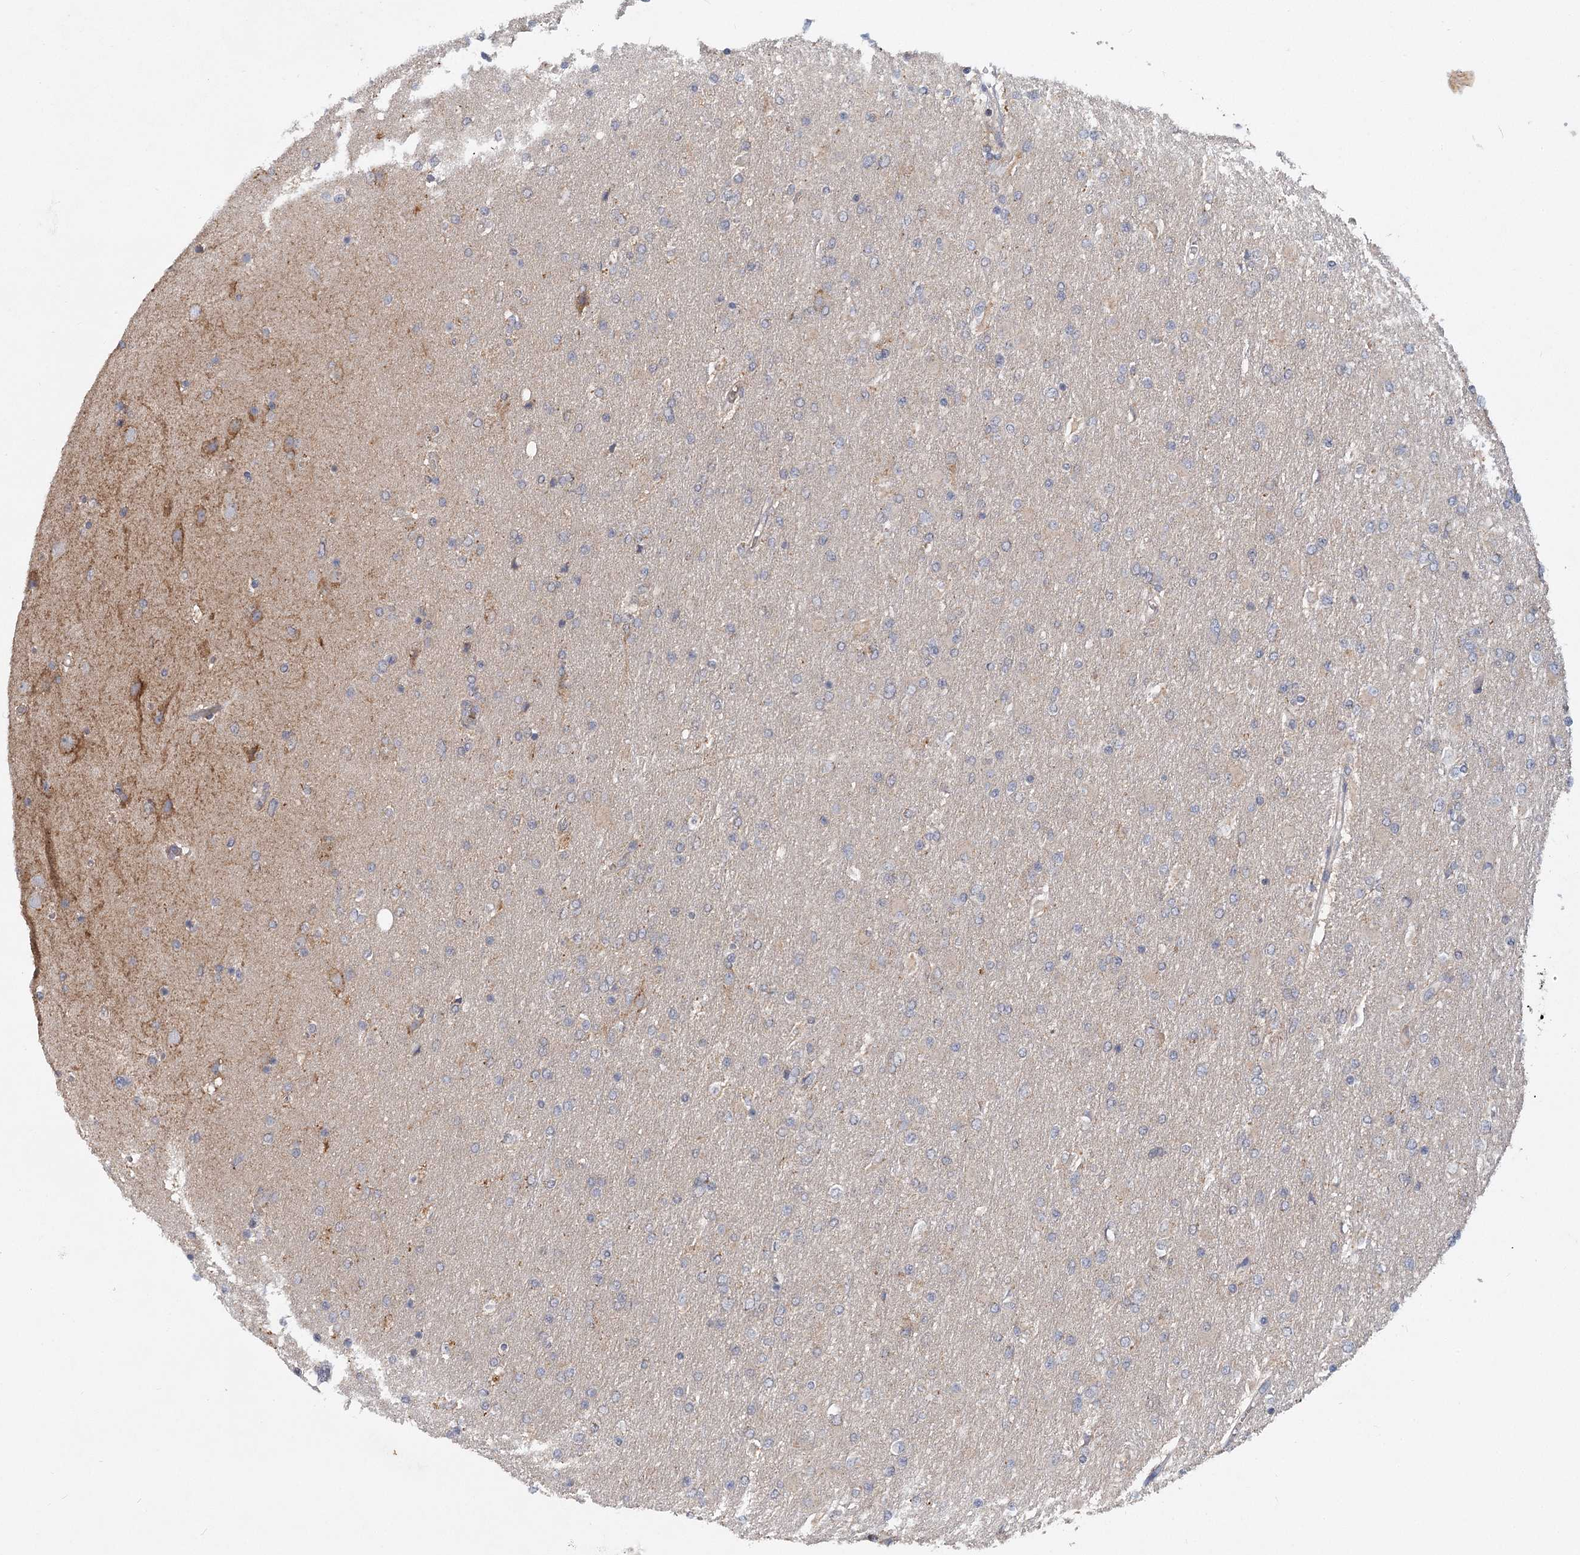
{"staining": {"intensity": "moderate", "quantity": "<25%", "location": "cytoplasmic/membranous"}, "tissue": "glioma", "cell_type": "Tumor cells", "image_type": "cancer", "snomed": [{"axis": "morphology", "description": "Glioma, malignant, High grade"}, {"axis": "topography", "description": "Cerebral cortex"}], "caption": "Moderate cytoplasmic/membranous staining for a protein is identified in approximately <25% of tumor cells of malignant high-grade glioma using immunohistochemistry (IHC).", "gene": "PYROXD2", "patient": {"sex": "female", "age": 36}}